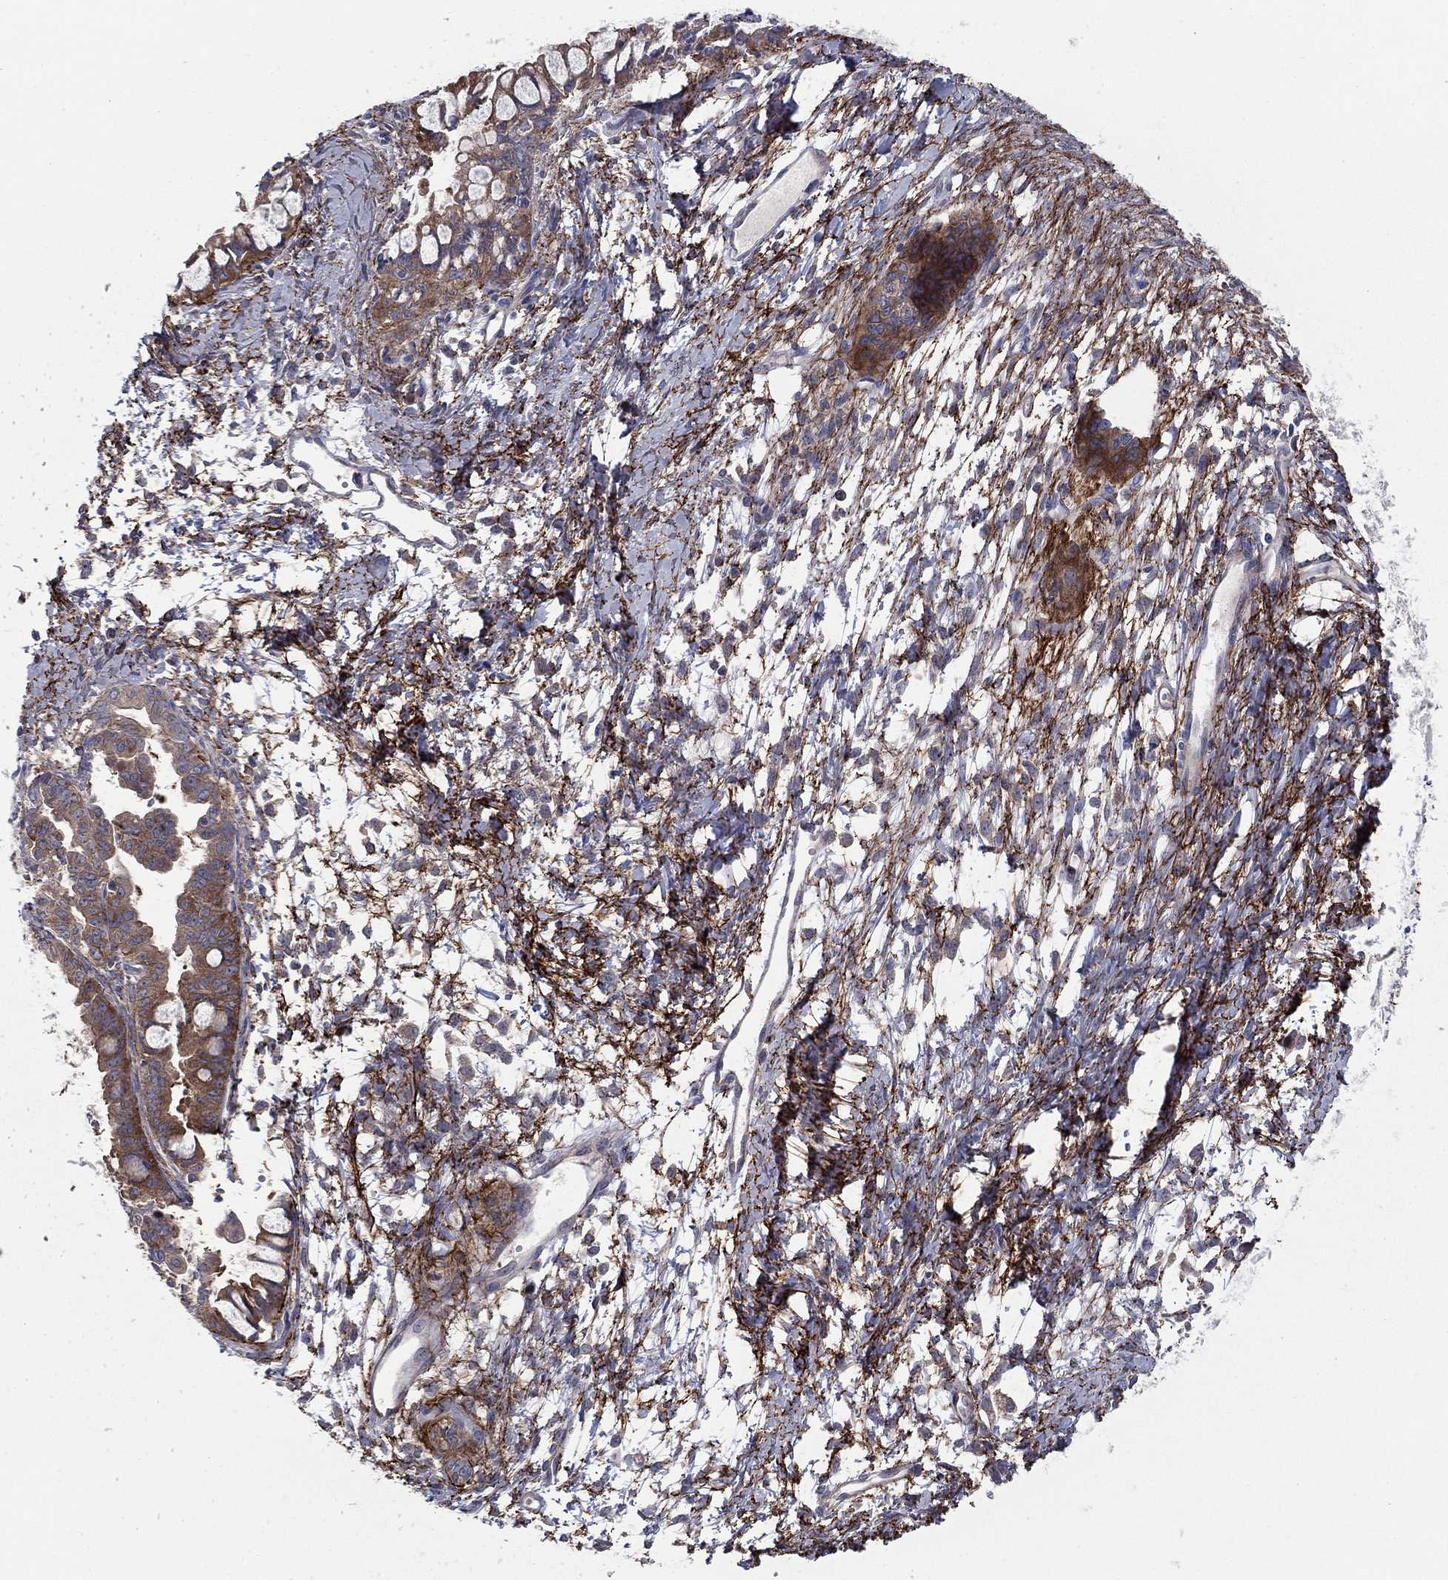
{"staining": {"intensity": "moderate", "quantity": ">75%", "location": "cytoplasmic/membranous"}, "tissue": "ovarian cancer", "cell_type": "Tumor cells", "image_type": "cancer", "snomed": [{"axis": "morphology", "description": "Cystadenocarcinoma, mucinous, NOS"}, {"axis": "topography", "description": "Ovary"}], "caption": "DAB immunohistochemical staining of human ovarian mucinous cystadenocarcinoma exhibits moderate cytoplasmic/membranous protein staining in approximately >75% of tumor cells.", "gene": "RNF123", "patient": {"sex": "female", "age": 63}}